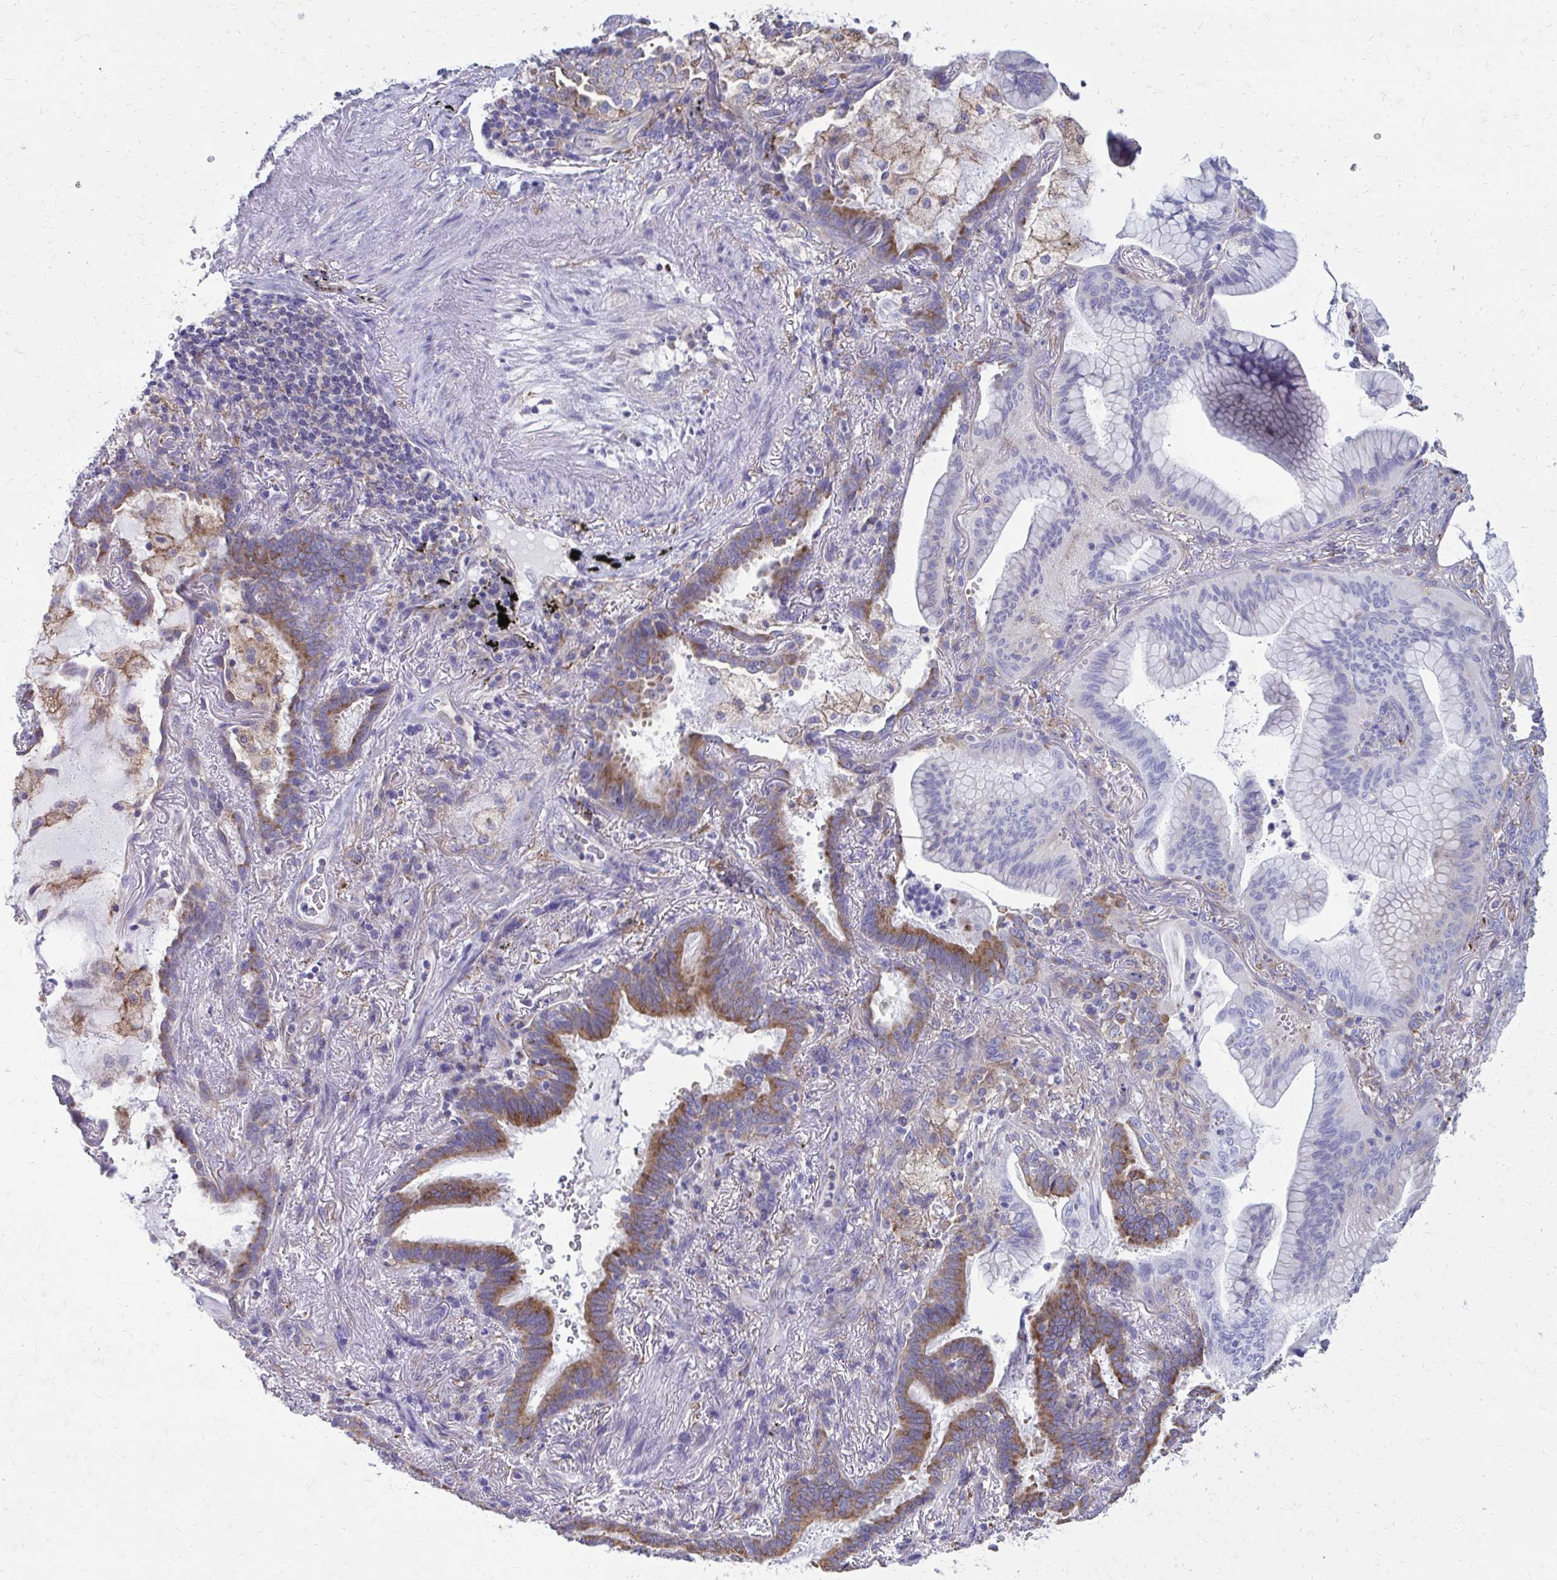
{"staining": {"intensity": "moderate", "quantity": "25%-75%", "location": "cytoplasmic/membranous"}, "tissue": "lung cancer", "cell_type": "Tumor cells", "image_type": "cancer", "snomed": [{"axis": "morphology", "description": "Adenocarcinoma, NOS"}, {"axis": "topography", "description": "Lung"}], "caption": "High-power microscopy captured an immunohistochemistry photomicrograph of lung cancer, revealing moderate cytoplasmic/membranous positivity in about 25%-75% of tumor cells. (DAB IHC with brightfield microscopy, high magnification).", "gene": "CLTA", "patient": {"sex": "male", "age": 77}}